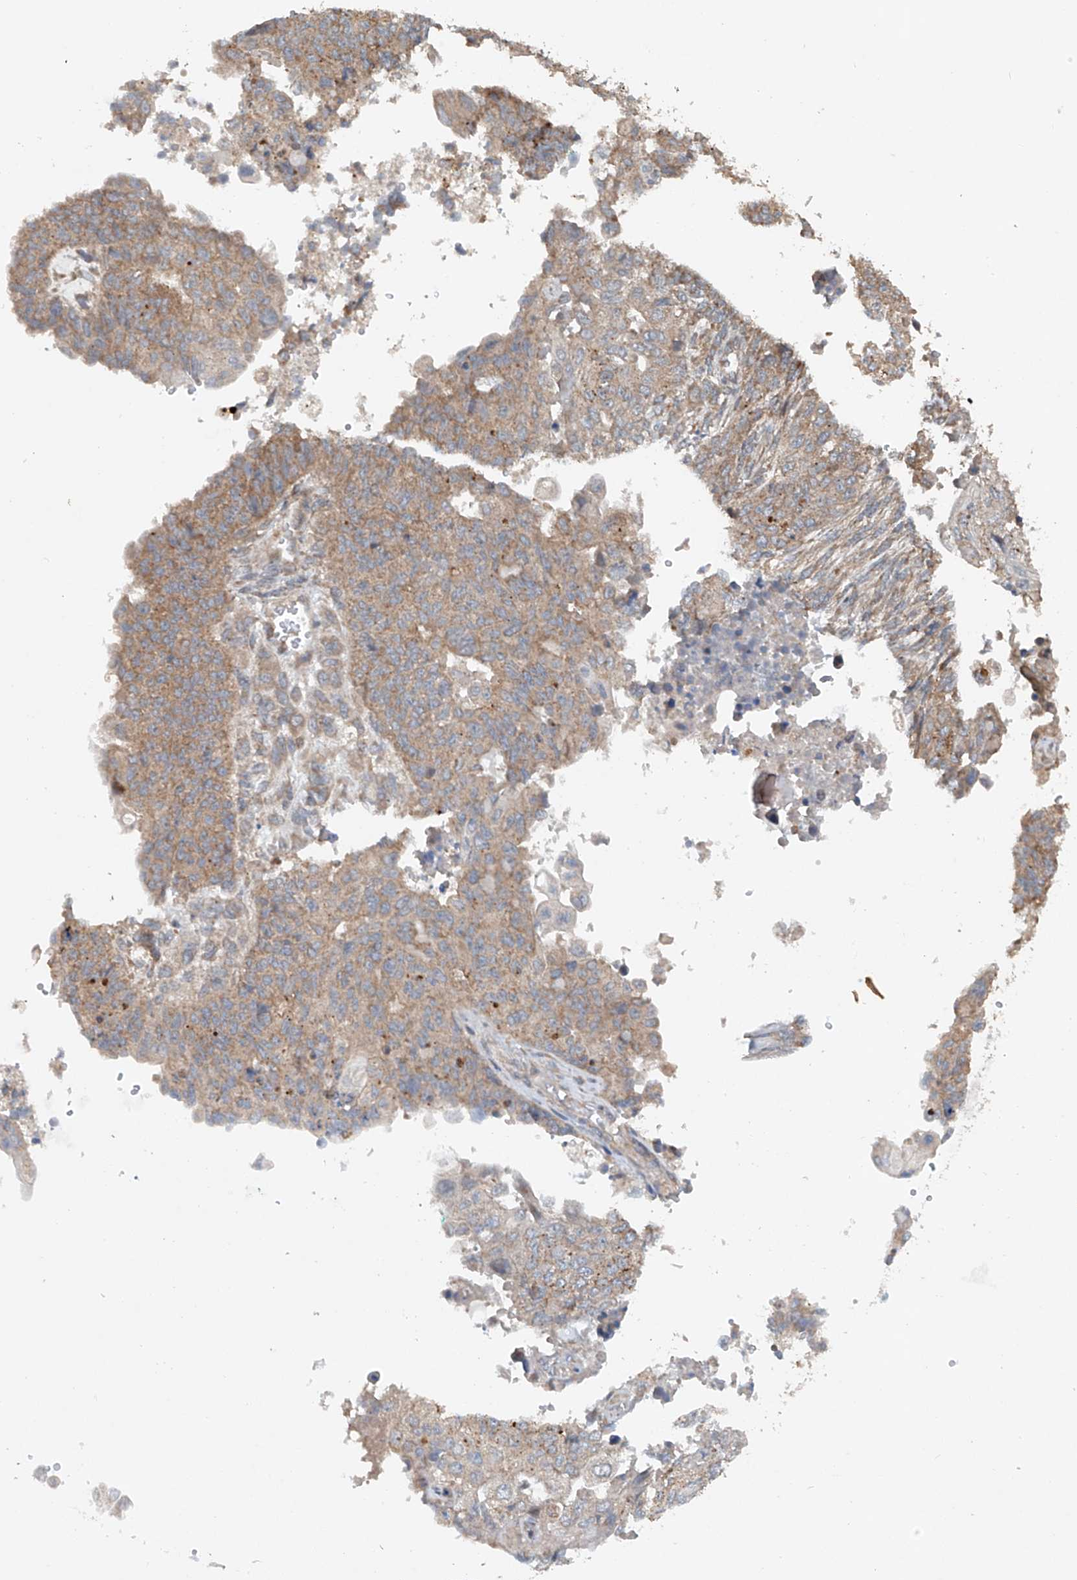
{"staining": {"intensity": "moderate", "quantity": ">75%", "location": "cytoplasmic/membranous"}, "tissue": "endometrial cancer", "cell_type": "Tumor cells", "image_type": "cancer", "snomed": [{"axis": "morphology", "description": "Adenocarcinoma, NOS"}, {"axis": "topography", "description": "Endometrium"}], "caption": "This is a photomicrograph of immunohistochemistry staining of adenocarcinoma (endometrial), which shows moderate positivity in the cytoplasmic/membranous of tumor cells.", "gene": "CEP85L", "patient": {"sex": "female", "age": 32}}